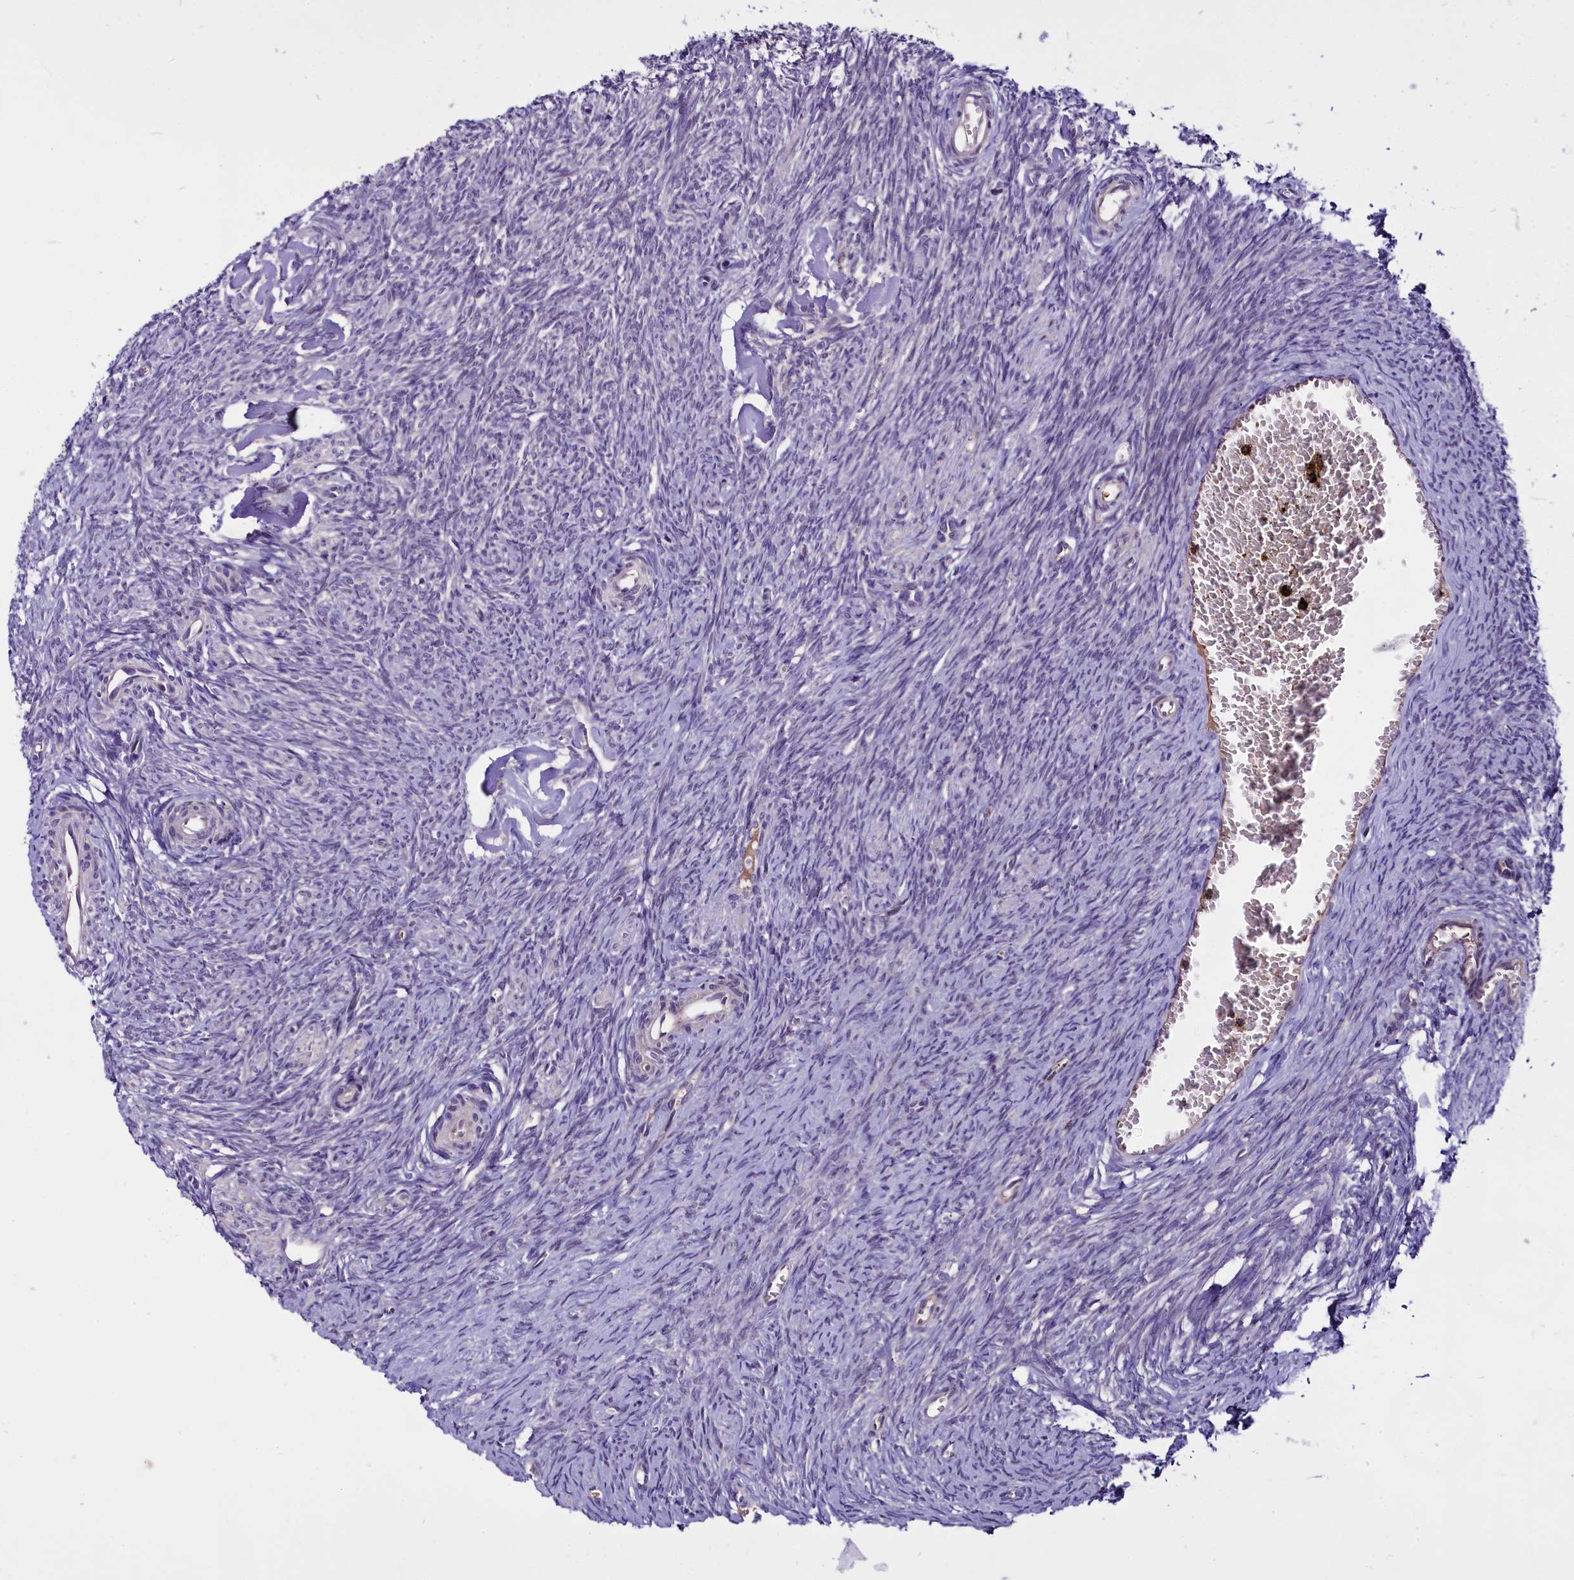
{"staining": {"intensity": "negative", "quantity": "none", "location": "none"}, "tissue": "ovary", "cell_type": "Ovarian stroma cells", "image_type": "normal", "snomed": [{"axis": "morphology", "description": "Normal tissue, NOS"}, {"axis": "topography", "description": "Ovary"}], "caption": "This is an IHC micrograph of unremarkable human ovary. There is no positivity in ovarian stroma cells.", "gene": "C9orf40", "patient": {"sex": "female", "age": 44}}